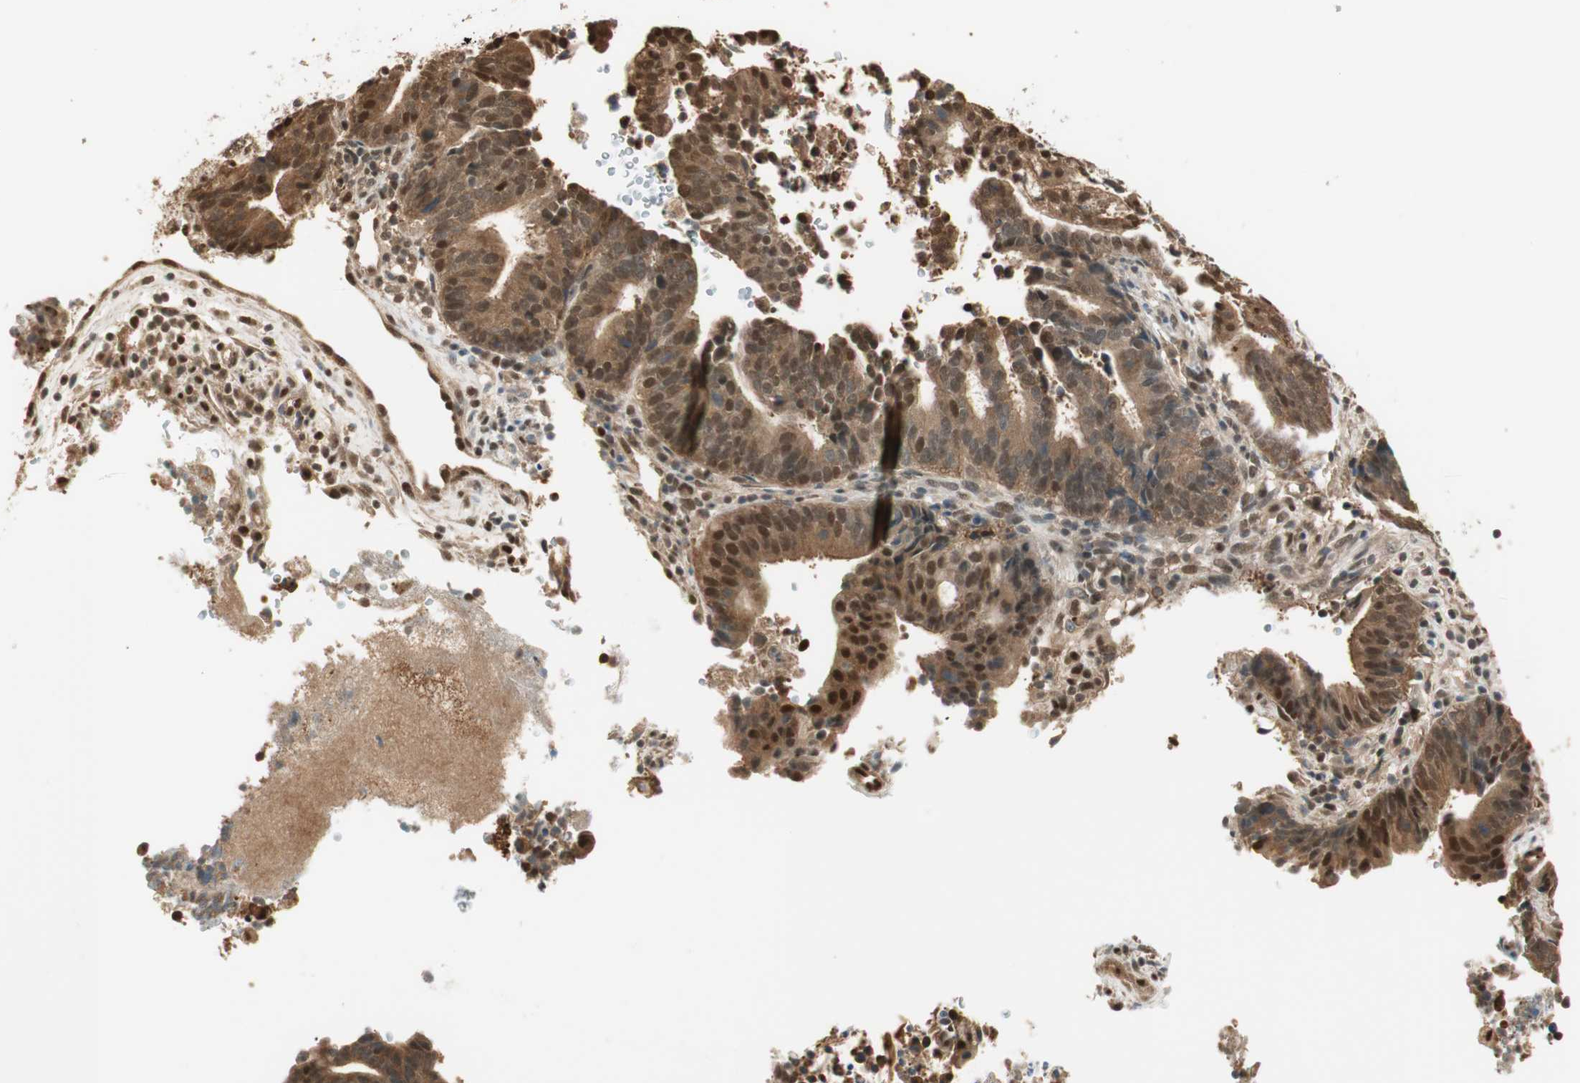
{"staining": {"intensity": "strong", "quantity": ">75%", "location": "cytoplasmic/membranous,nuclear"}, "tissue": "endometrial cancer", "cell_type": "Tumor cells", "image_type": "cancer", "snomed": [{"axis": "morphology", "description": "Adenocarcinoma, NOS"}, {"axis": "topography", "description": "Uterus"}], "caption": "Endometrial adenocarcinoma was stained to show a protein in brown. There is high levels of strong cytoplasmic/membranous and nuclear staining in about >75% of tumor cells.", "gene": "ZNF443", "patient": {"sex": "female", "age": 83}}